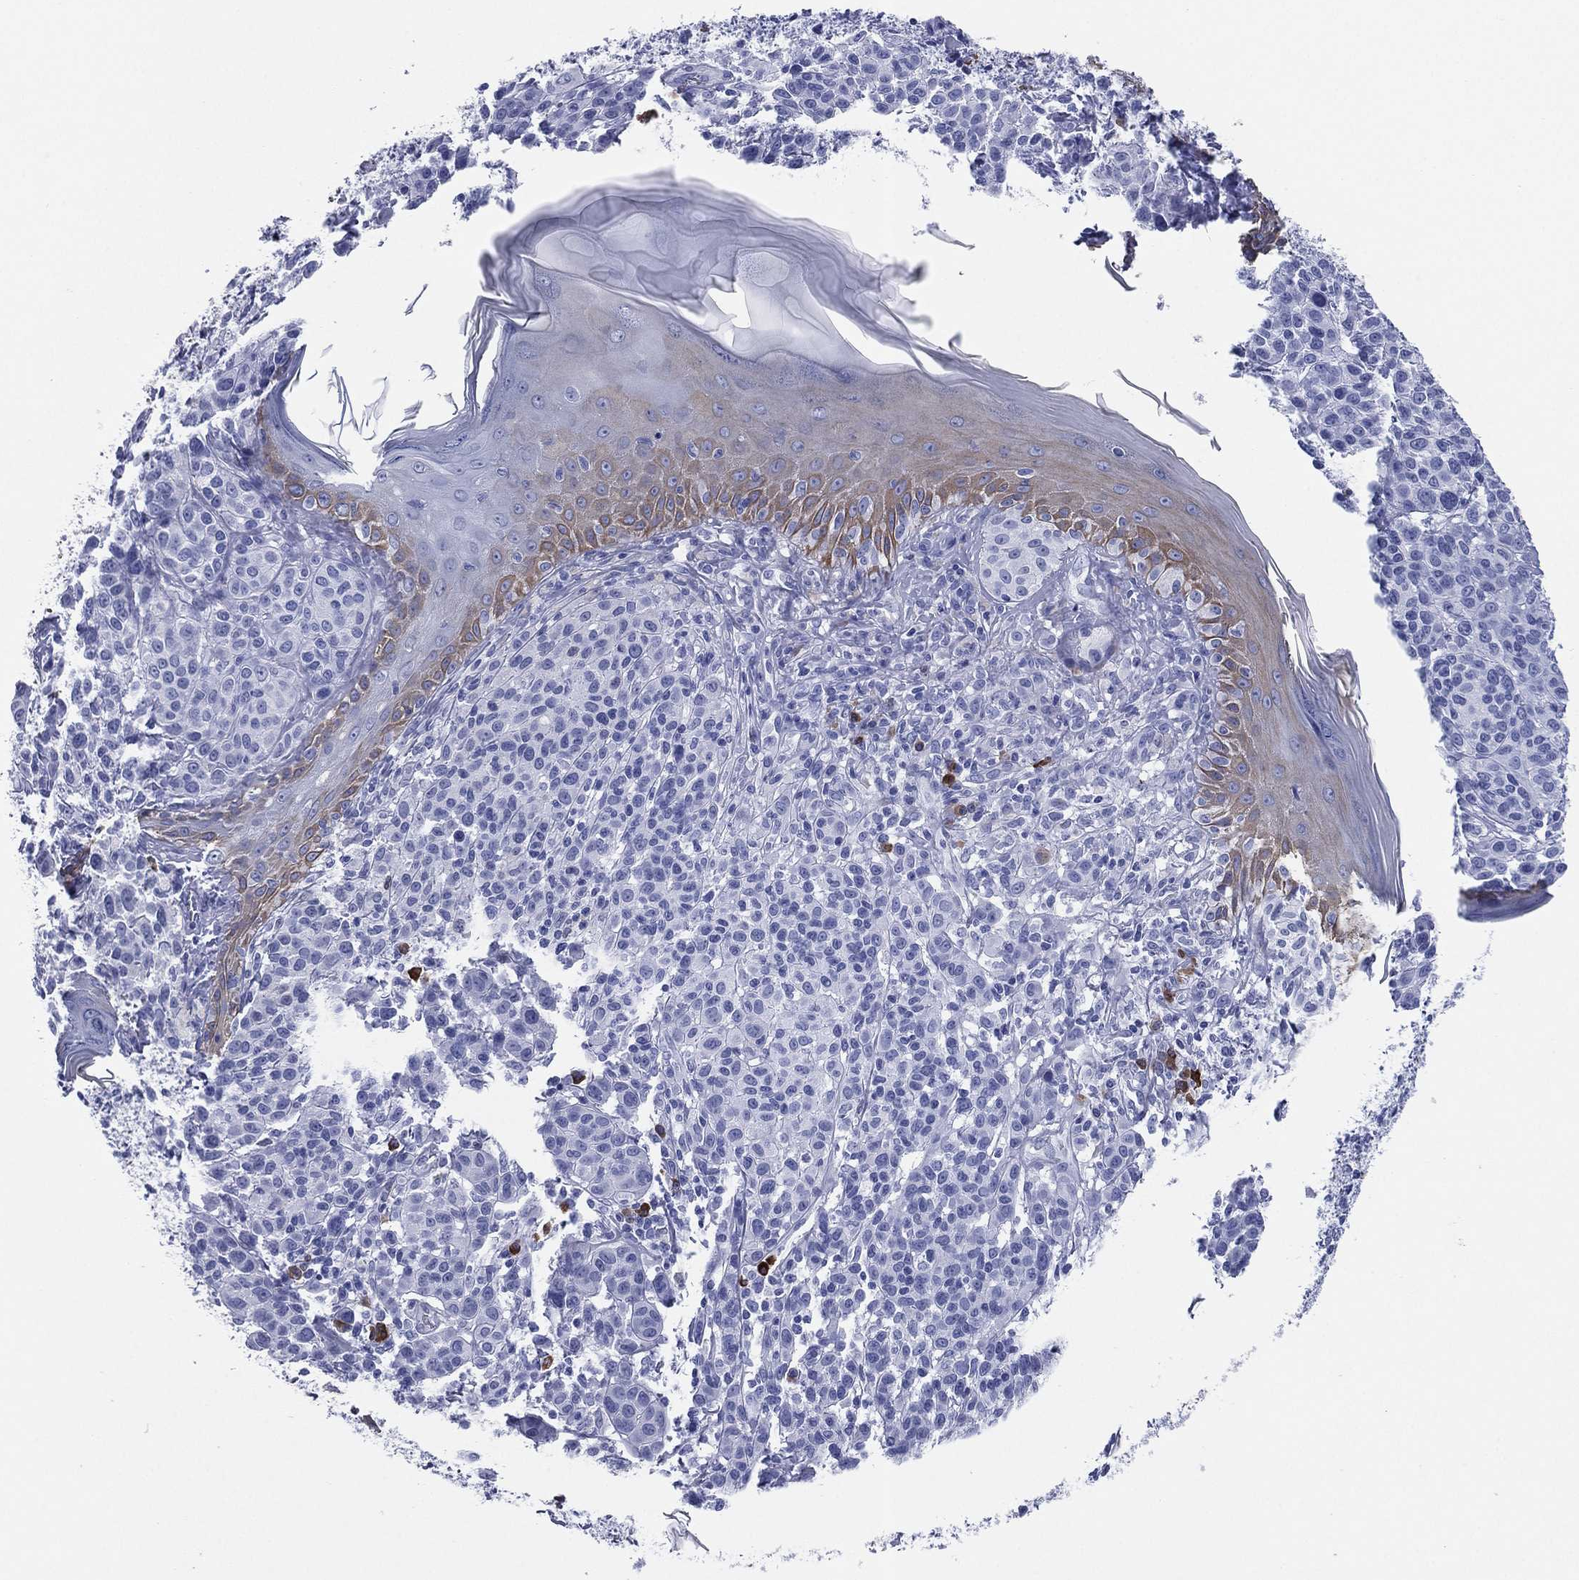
{"staining": {"intensity": "negative", "quantity": "none", "location": "none"}, "tissue": "melanoma", "cell_type": "Tumor cells", "image_type": "cancer", "snomed": [{"axis": "morphology", "description": "Malignant melanoma, NOS"}, {"axis": "topography", "description": "Skin"}], "caption": "Malignant melanoma stained for a protein using IHC reveals no staining tumor cells.", "gene": "CD79A", "patient": {"sex": "male", "age": 79}}